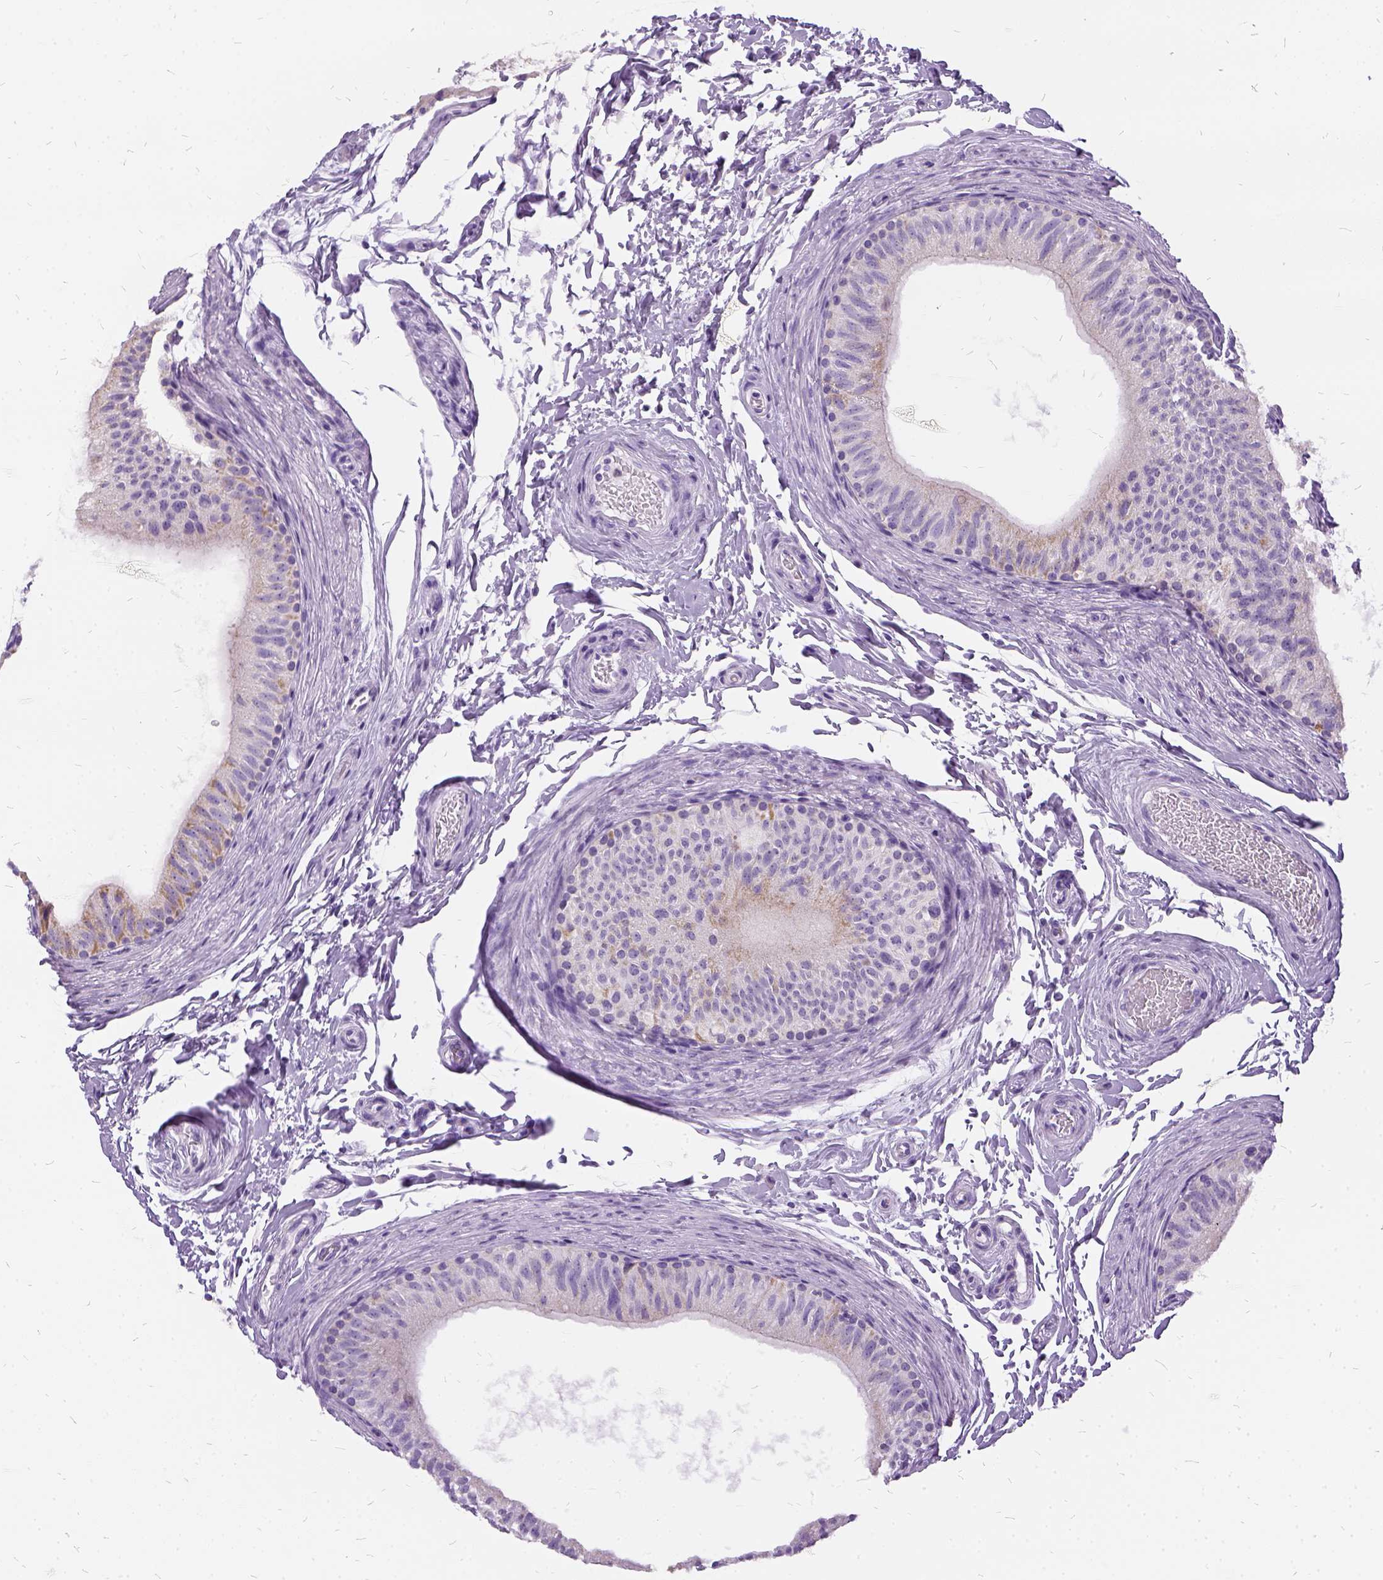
{"staining": {"intensity": "moderate", "quantity": "<25%", "location": "cytoplasmic/membranous"}, "tissue": "epididymis", "cell_type": "Glandular cells", "image_type": "normal", "snomed": [{"axis": "morphology", "description": "Normal tissue, NOS"}, {"axis": "topography", "description": "Epididymis"}], "caption": "The micrograph demonstrates staining of unremarkable epididymis, revealing moderate cytoplasmic/membranous protein positivity (brown color) within glandular cells. (DAB IHC with brightfield microscopy, high magnification).", "gene": "FDX1", "patient": {"sex": "male", "age": 36}}